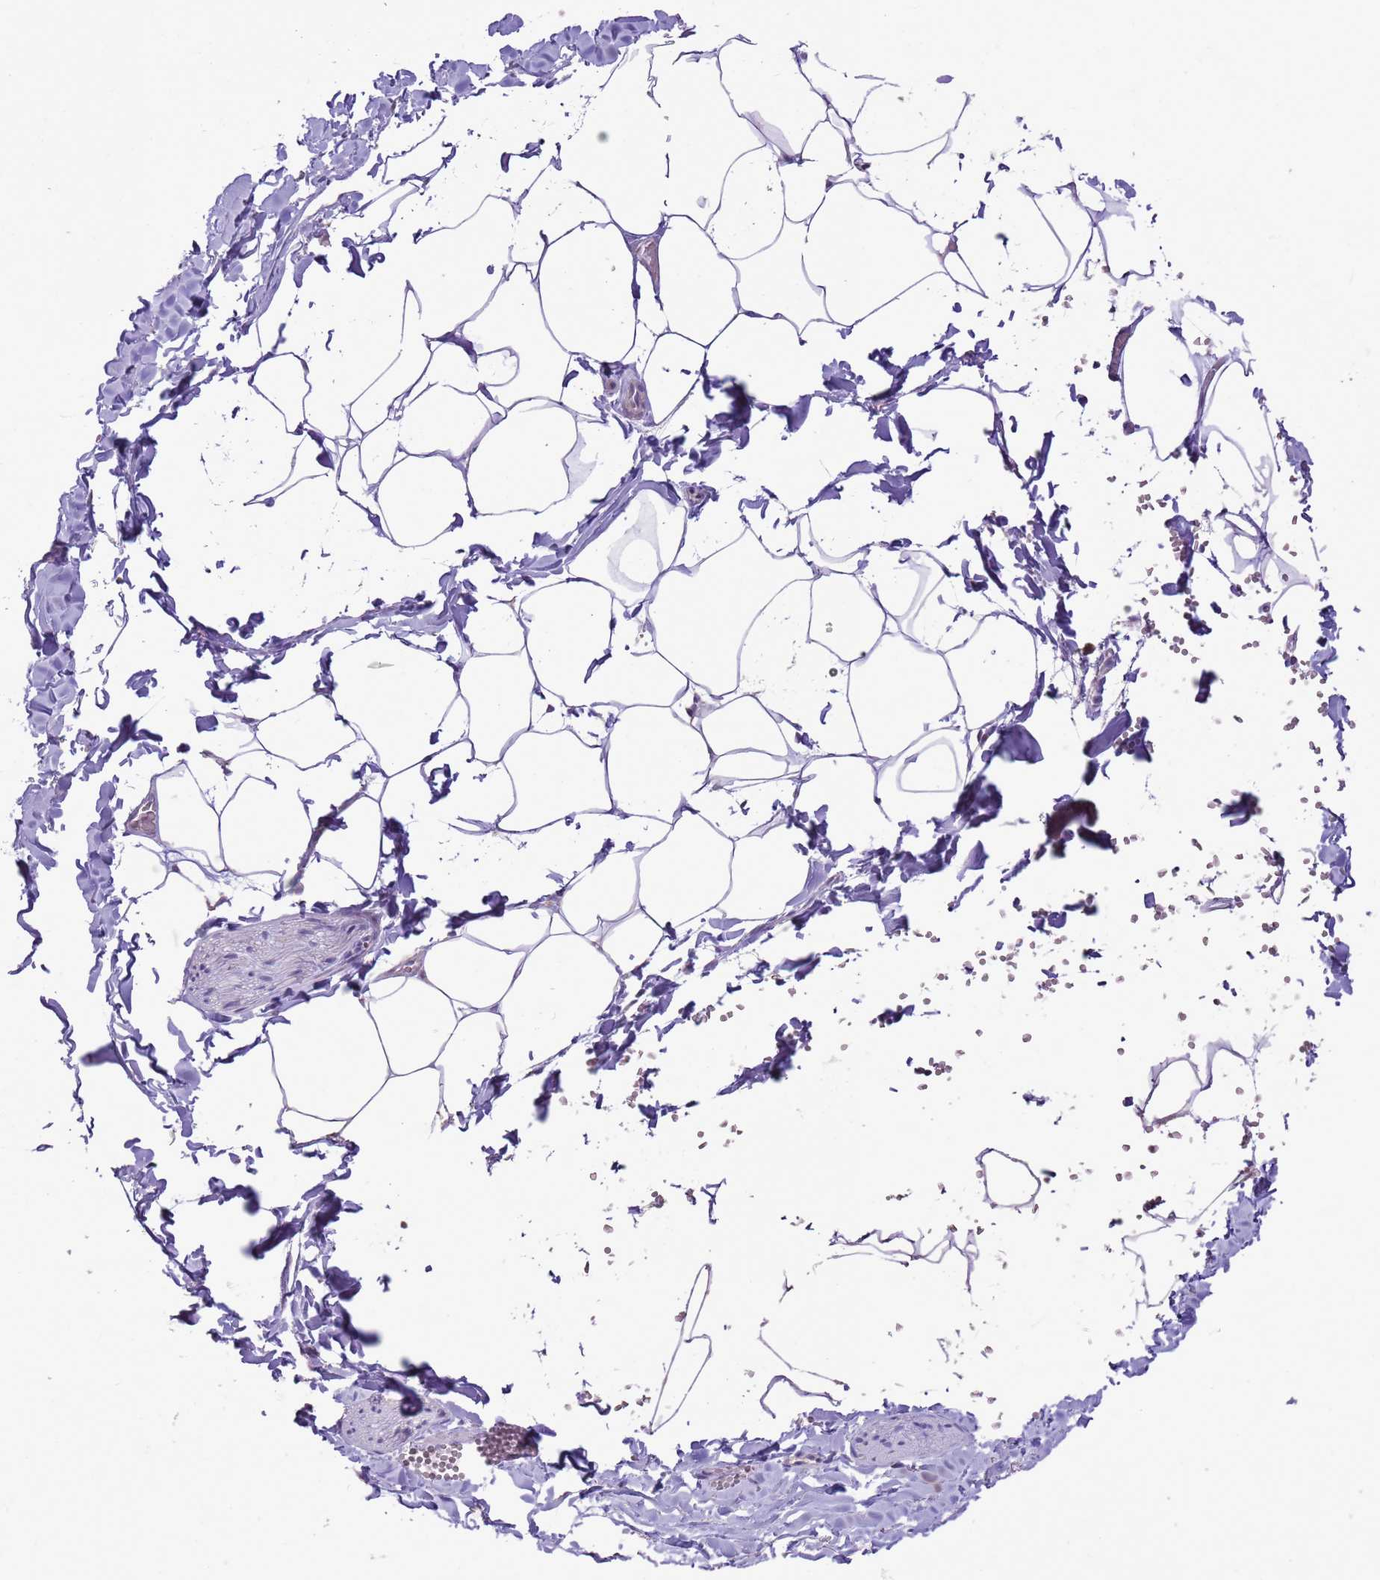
{"staining": {"intensity": "negative", "quantity": "none", "location": "none"}, "tissue": "adipose tissue", "cell_type": "Adipocytes", "image_type": "normal", "snomed": [{"axis": "morphology", "description": "Normal tissue, NOS"}, {"axis": "topography", "description": "Gallbladder"}, {"axis": "topography", "description": "Peripheral nerve tissue"}], "caption": "Adipocytes show no significant expression in normal adipose tissue.", "gene": "GMNN", "patient": {"sex": "male", "age": 38}}